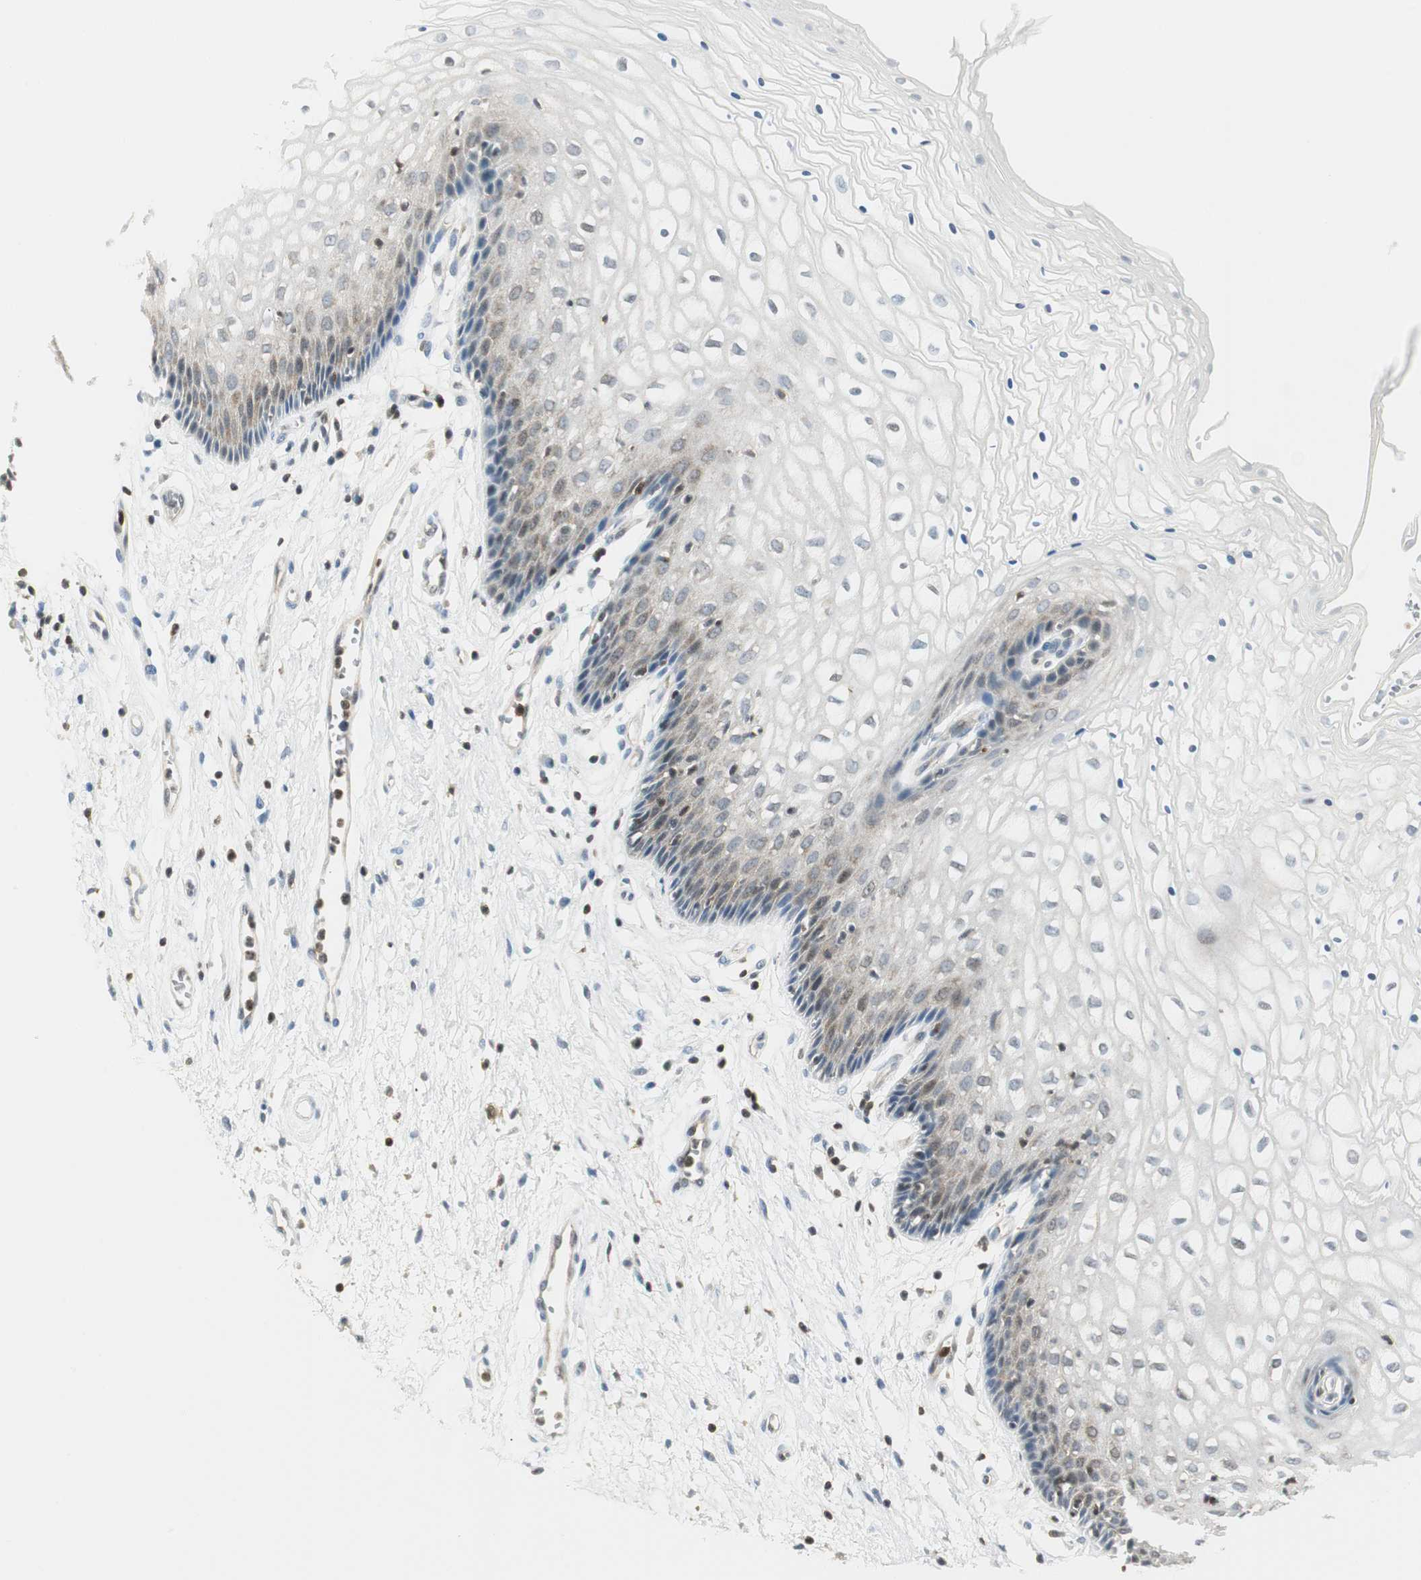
{"staining": {"intensity": "weak", "quantity": ">75%", "location": "cytoplasmic/membranous"}, "tissue": "vagina", "cell_type": "Squamous epithelial cells", "image_type": "normal", "snomed": [{"axis": "morphology", "description": "Normal tissue, NOS"}, {"axis": "topography", "description": "Vagina"}], "caption": "Benign vagina demonstrates weak cytoplasmic/membranous expression in approximately >75% of squamous epithelial cells.", "gene": "PPP1CA", "patient": {"sex": "female", "age": 34}}